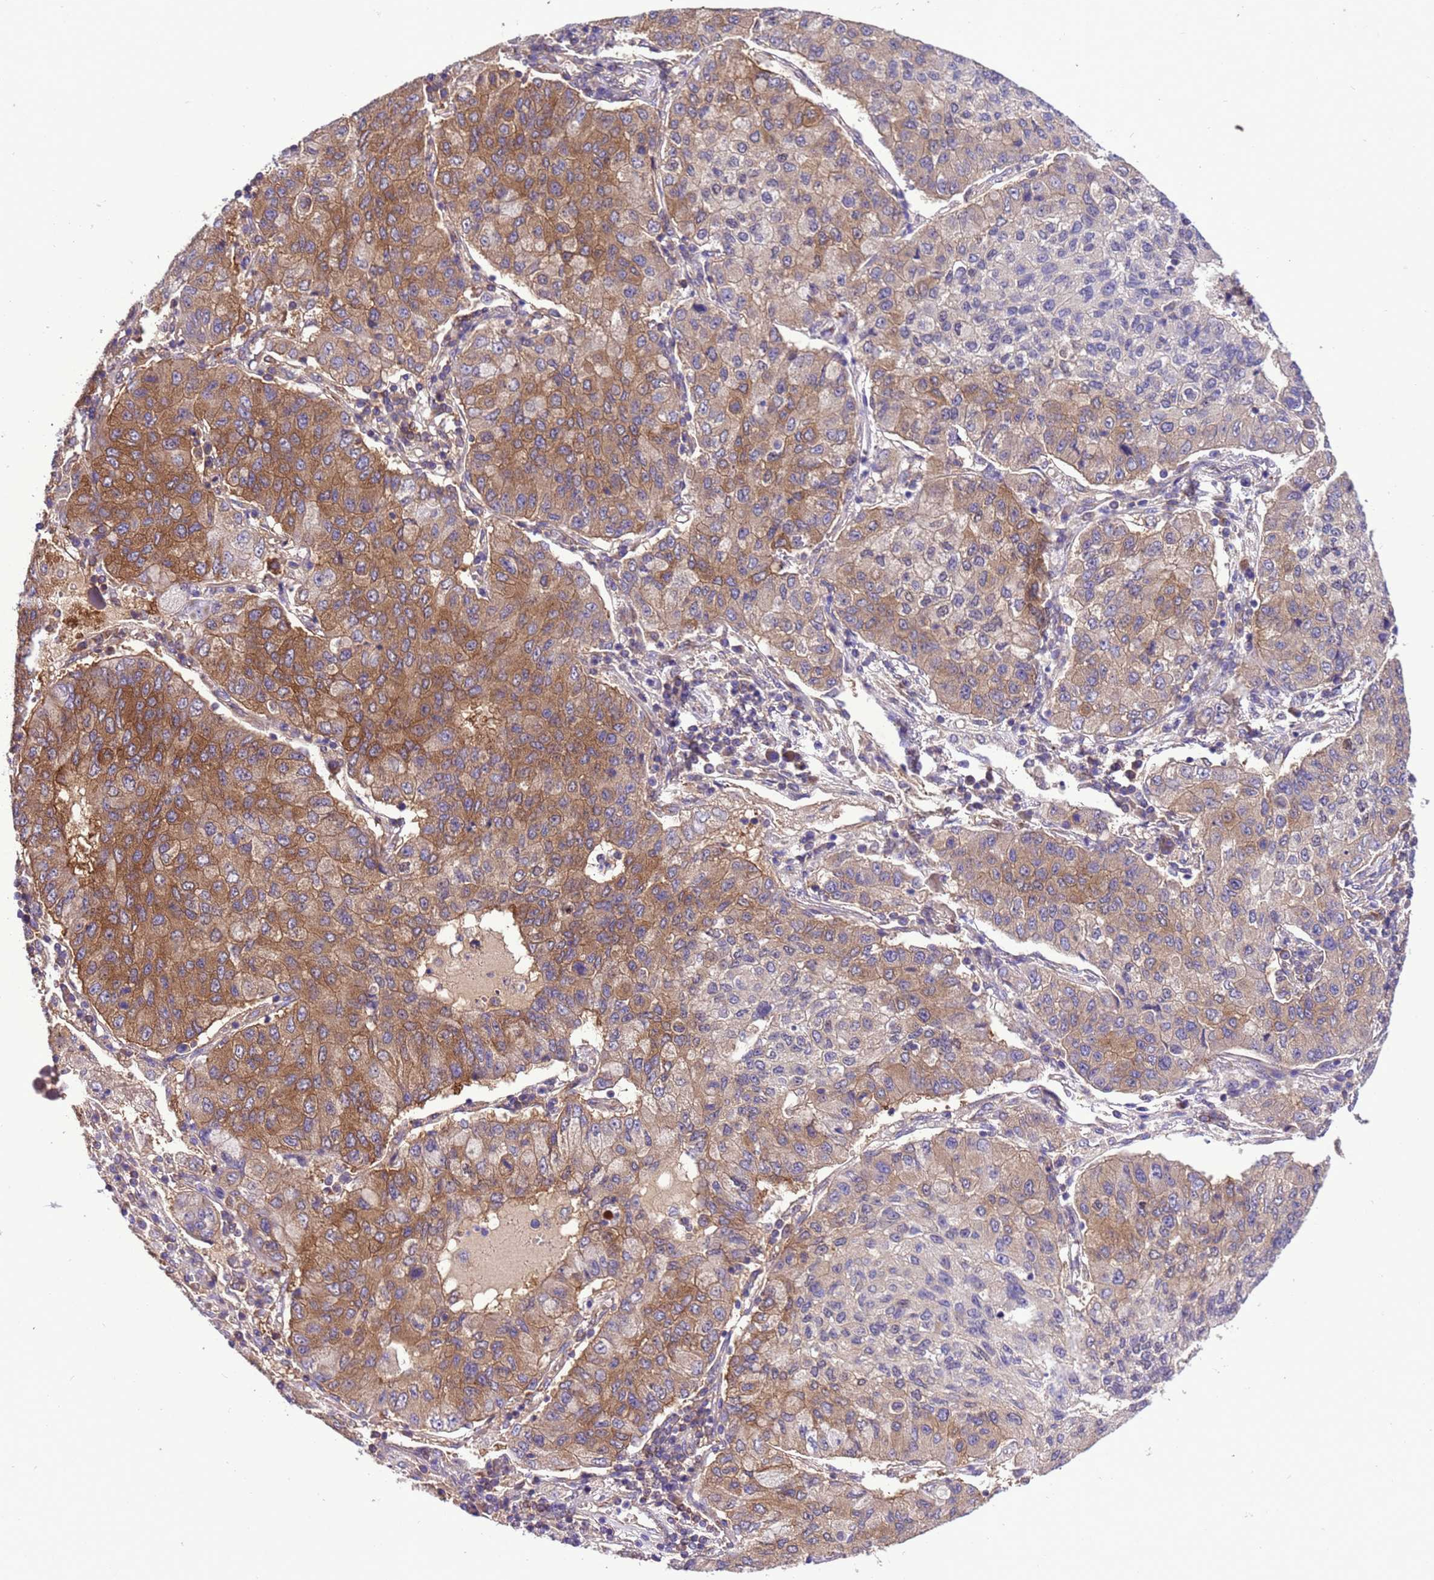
{"staining": {"intensity": "moderate", "quantity": "25%-75%", "location": "cytoplasmic/membranous"}, "tissue": "lung cancer", "cell_type": "Tumor cells", "image_type": "cancer", "snomed": [{"axis": "morphology", "description": "Squamous cell carcinoma, NOS"}, {"axis": "topography", "description": "Lung"}], "caption": "Immunohistochemical staining of lung cancer (squamous cell carcinoma) demonstrates moderate cytoplasmic/membranous protein staining in approximately 25%-75% of tumor cells.", "gene": "RABEP2", "patient": {"sex": "male", "age": 74}}